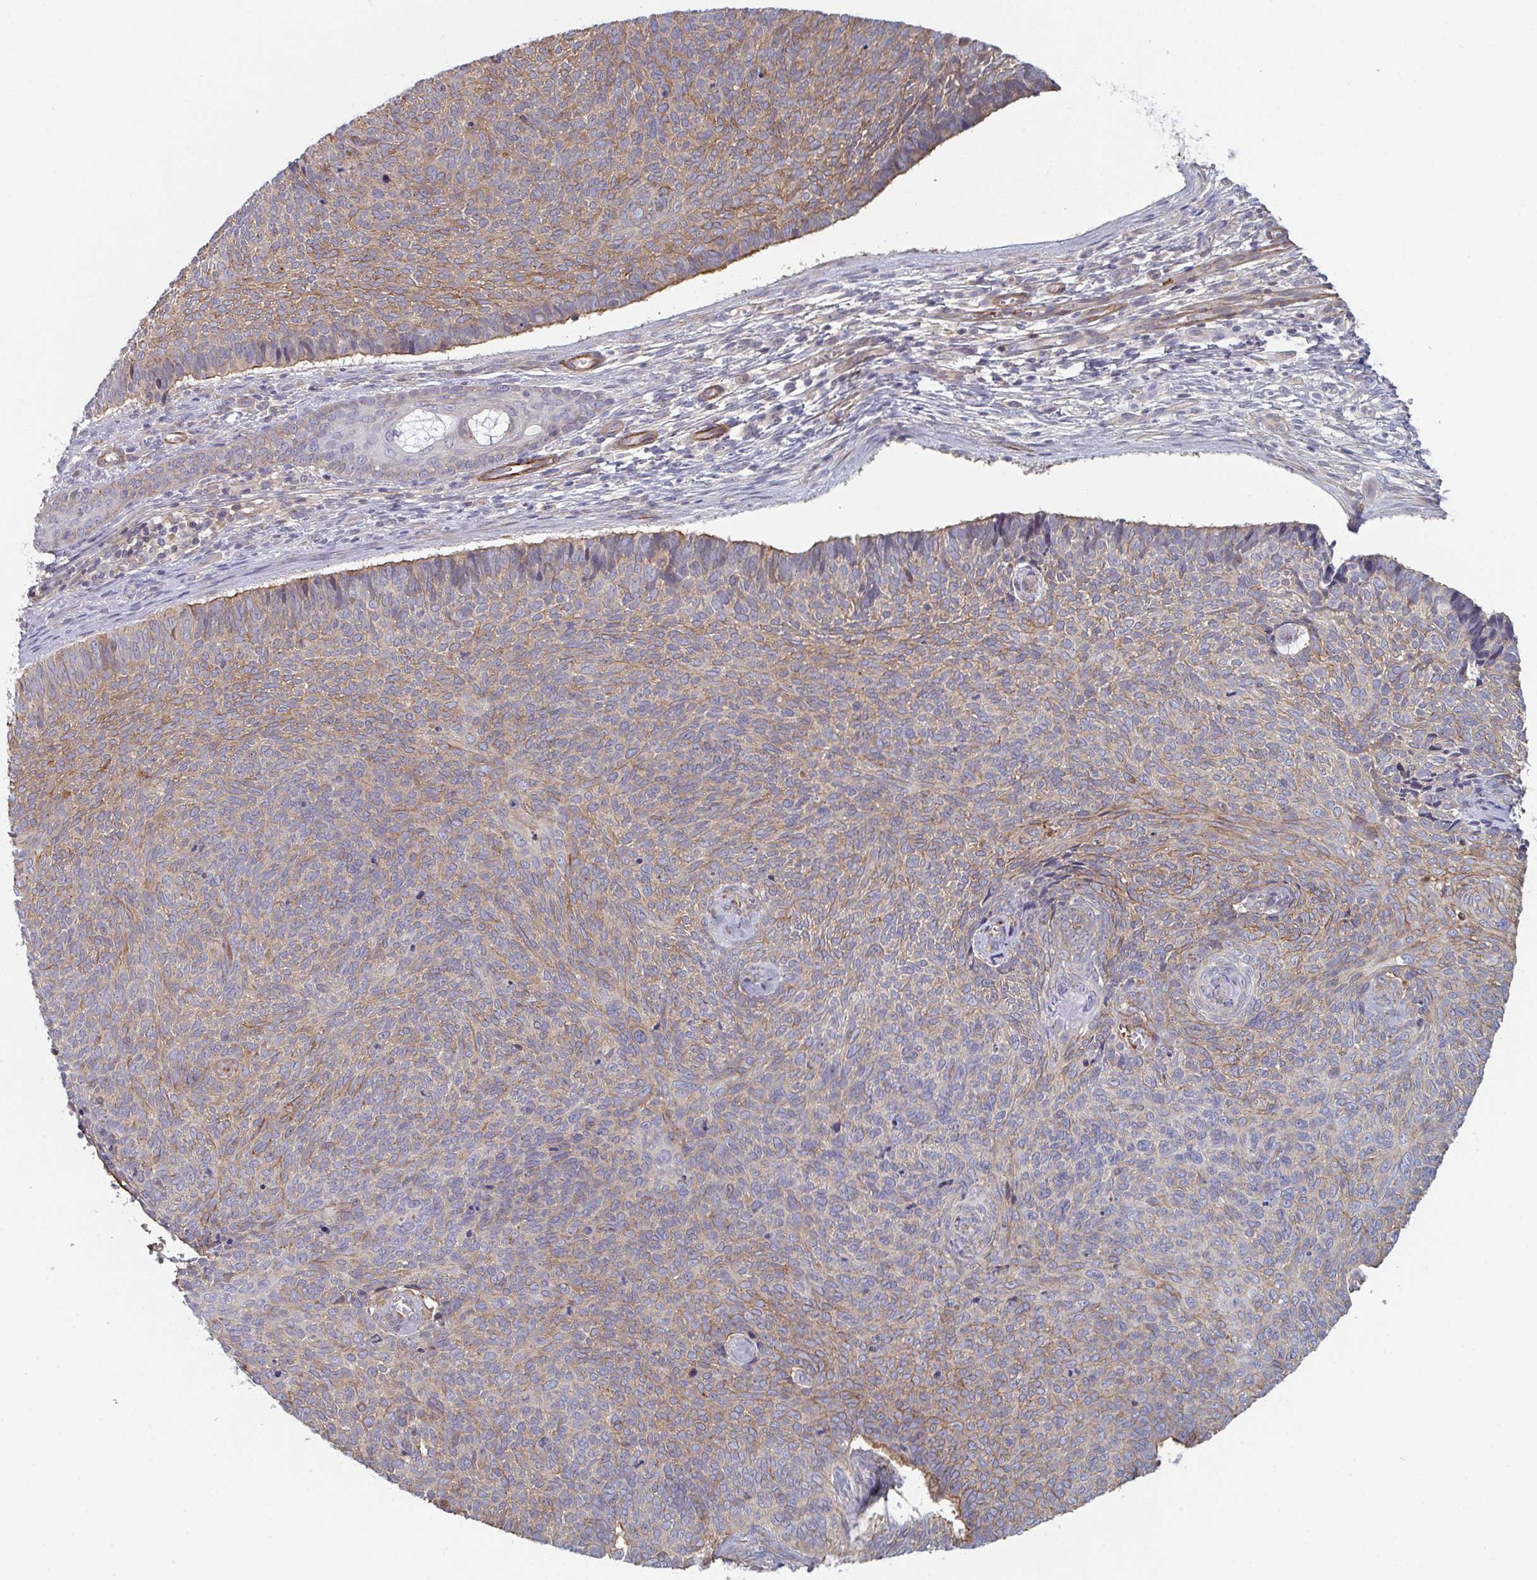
{"staining": {"intensity": "moderate", "quantity": "25%-75%", "location": "cytoplasmic/membranous"}, "tissue": "skin cancer", "cell_type": "Tumor cells", "image_type": "cancer", "snomed": [{"axis": "morphology", "description": "Basal cell carcinoma"}, {"axis": "topography", "description": "Skin"}], "caption": "A histopathology image of basal cell carcinoma (skin) stained for a protein displays moderate cytoplasmic/membranous brown staining in tumor cells.", "gene": "NEURL4", "patient": {"sex": "female", "age": 80}}